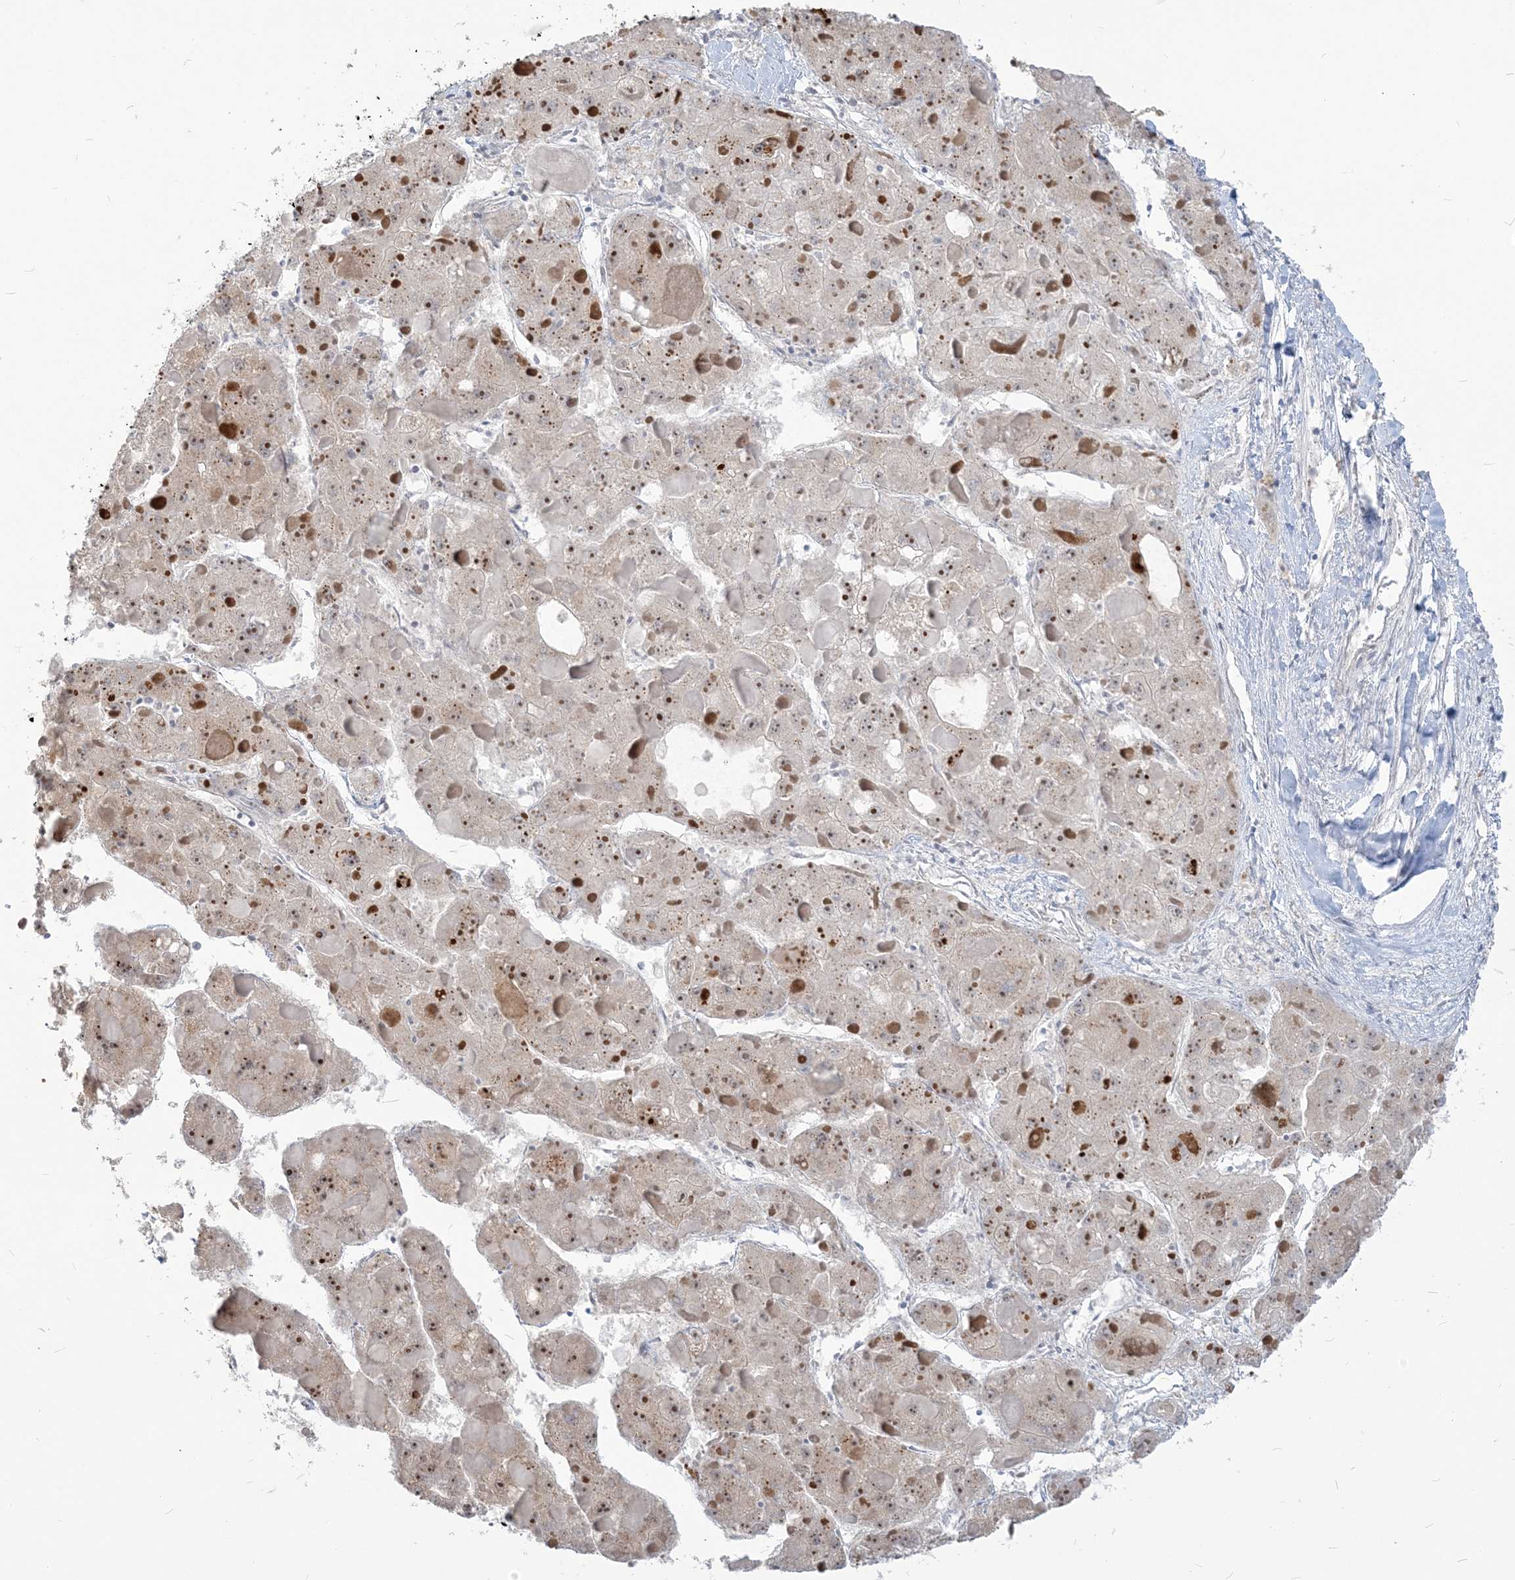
{"staining": {"intensity": "moderate", "quantity": "25%-75%", "location": "nuclear"}, "tissue": "liver cancer", "cell_type": "Tumor cells", "image_type": "cancer", "snomed": [{"axis": "morphology", "description": "Carcinoma, Hepatocellular, NOS"}, {"axis": "topography", "description": "Liver"}], "caption": "Immunohistochemical staining of human liver cancer shows moderate nuclear protein expression in approximately 25%-75% of tumor cells. (IHC, brightfield microscopy, high magnification).", "gene": "SDAD1", "patient": {"sex": "female", "age": 73}}